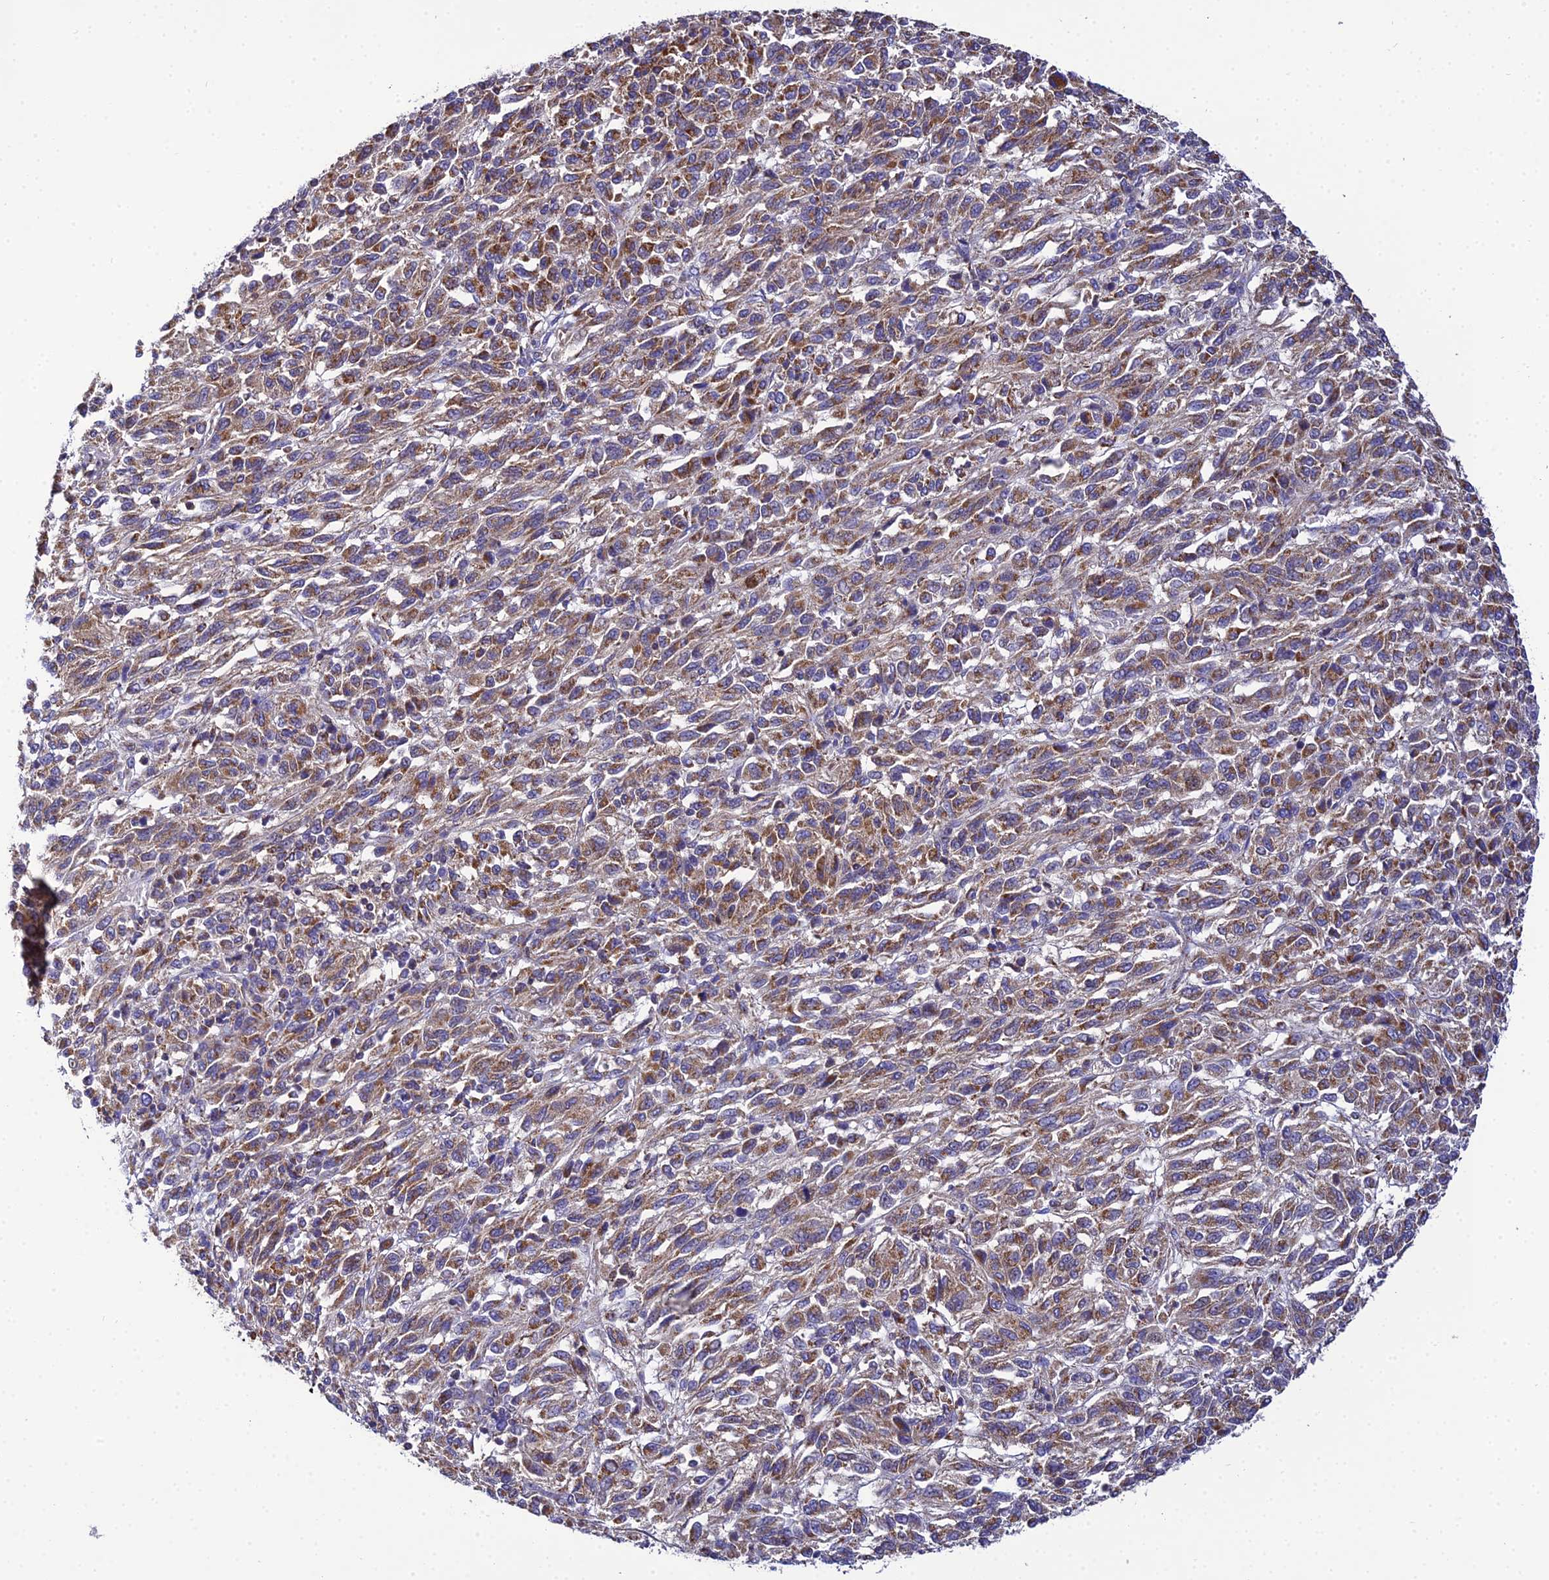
{"staining": {"intensity": "moderate", "quantity": ">75%", "location": "cytoplasmic/membranous"}, "tissue": "melanoma", "cell_type": "Tumor cells", "image_type": "cancer", "snomed": [{"axis": "morphology", "description": "Malignant melanoma, Metastatic site"}, {"axis": "topography", "description": "Lung"}], "caption": "Protein staining reveals moderate cytoplasmic/membranous staining in approximately >75% of tumor cells in melanoma.", "gene": "NIPSNAP3A", "patient": {"sex": "male", "age": 64}}